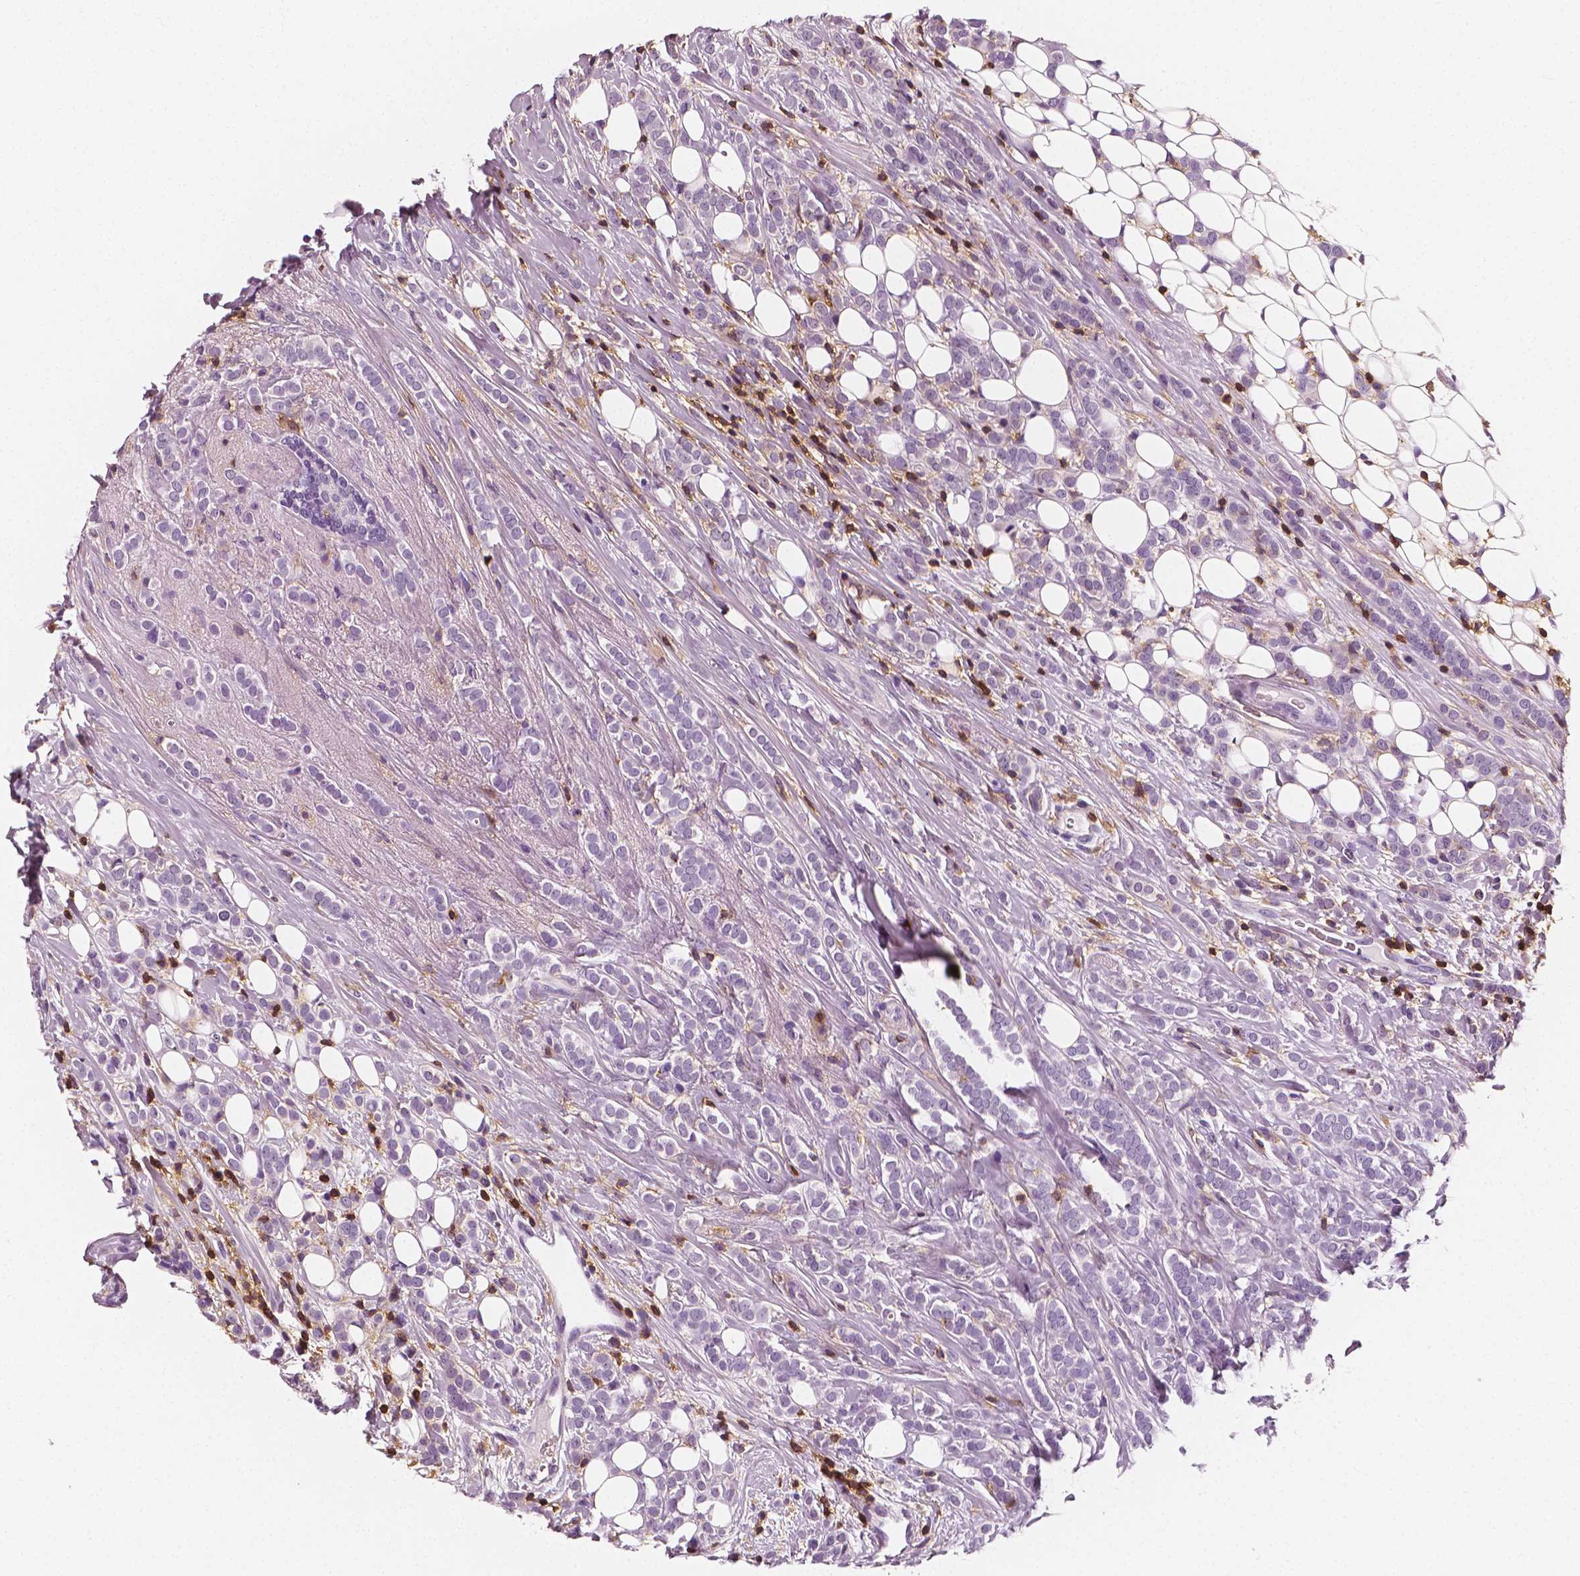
{"staining": {"intensity": "negative", "quantity": "none", "location": "none"}, "tissue": "breast cancer", "cell_type": "Tumor cells", "image_type": "cancer", "snomed": [{"axis": "morphology", "description": "Lobular carcinoma"}, {"axis": "topography", "description": "Breast"}], "caption": "High power microscopy histopathology image of an immunohistochemistry histopathology image of breast lobular carcinoma, revealing no significant expression in tumor cells.", "gene": "PTPRC", "patient": {"sex": "female", "age": 49}}